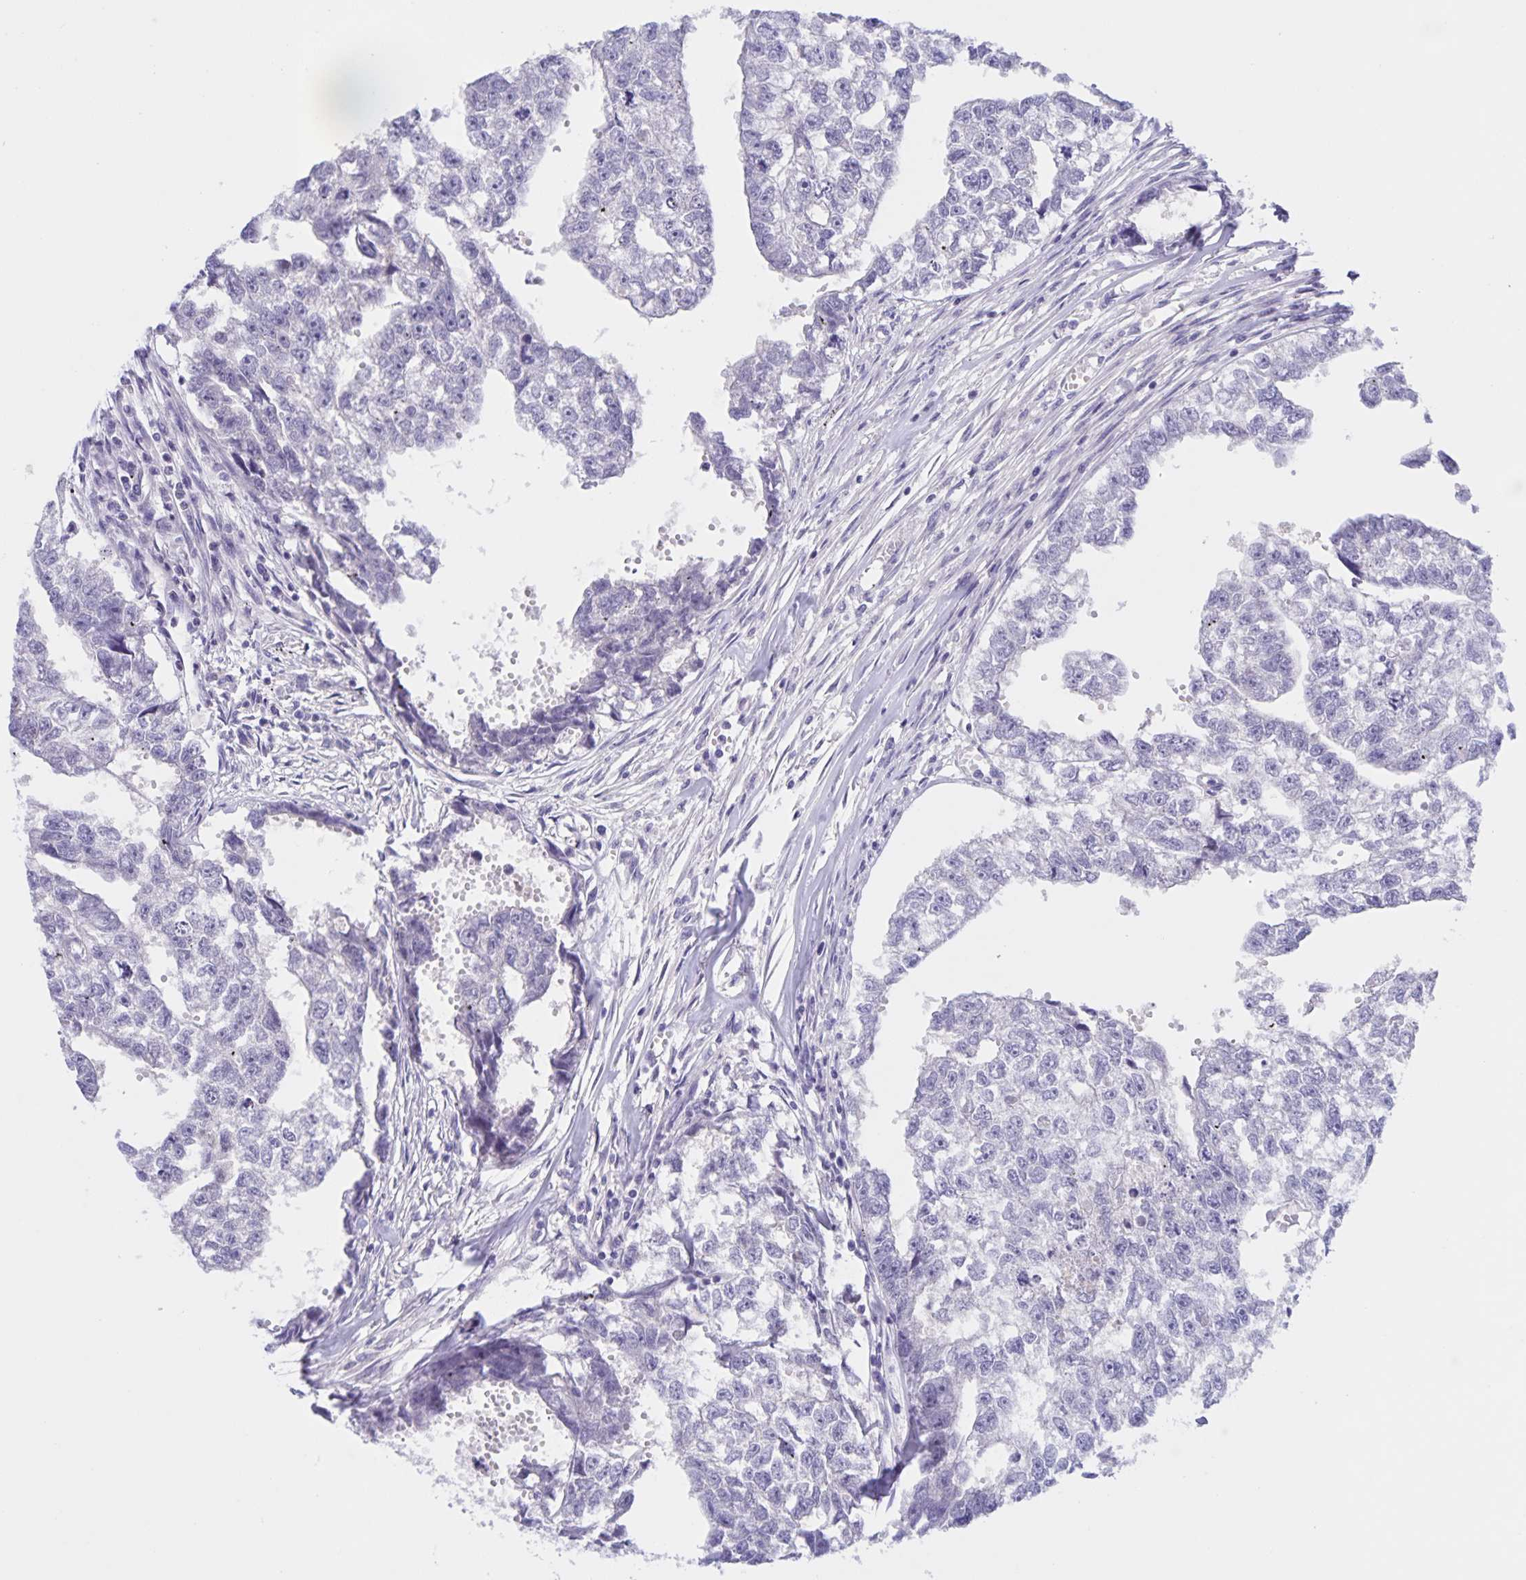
{"staining": {"intensity": "negative", "quantity": "none", "location": "none"}, "tissue": "testis cancer", "cell_type": "Tumor cells", "image_type": "cancer", "snomed": [{"axis": "morphology", "description": "Carcinoma, Embryonal, NOS"}, {"axis": "morphology", "description": "Teratoma, malignant, NOS"}, {"axis": "topography", "description": "Testis"}], "caption": "High magnification brightfield microscopy of testis cancer stained with DAB (3,3'-diaminobenzidine) (brown) and counterstained with hematoxylin (blue): tumor cells show no significant positivity. The staining is performed using DAB brown chromogen with nuclei counter-stained in using hematoxylin.", "gene": "DMGDH", "patient": {"sex": "male", "age": 44}}